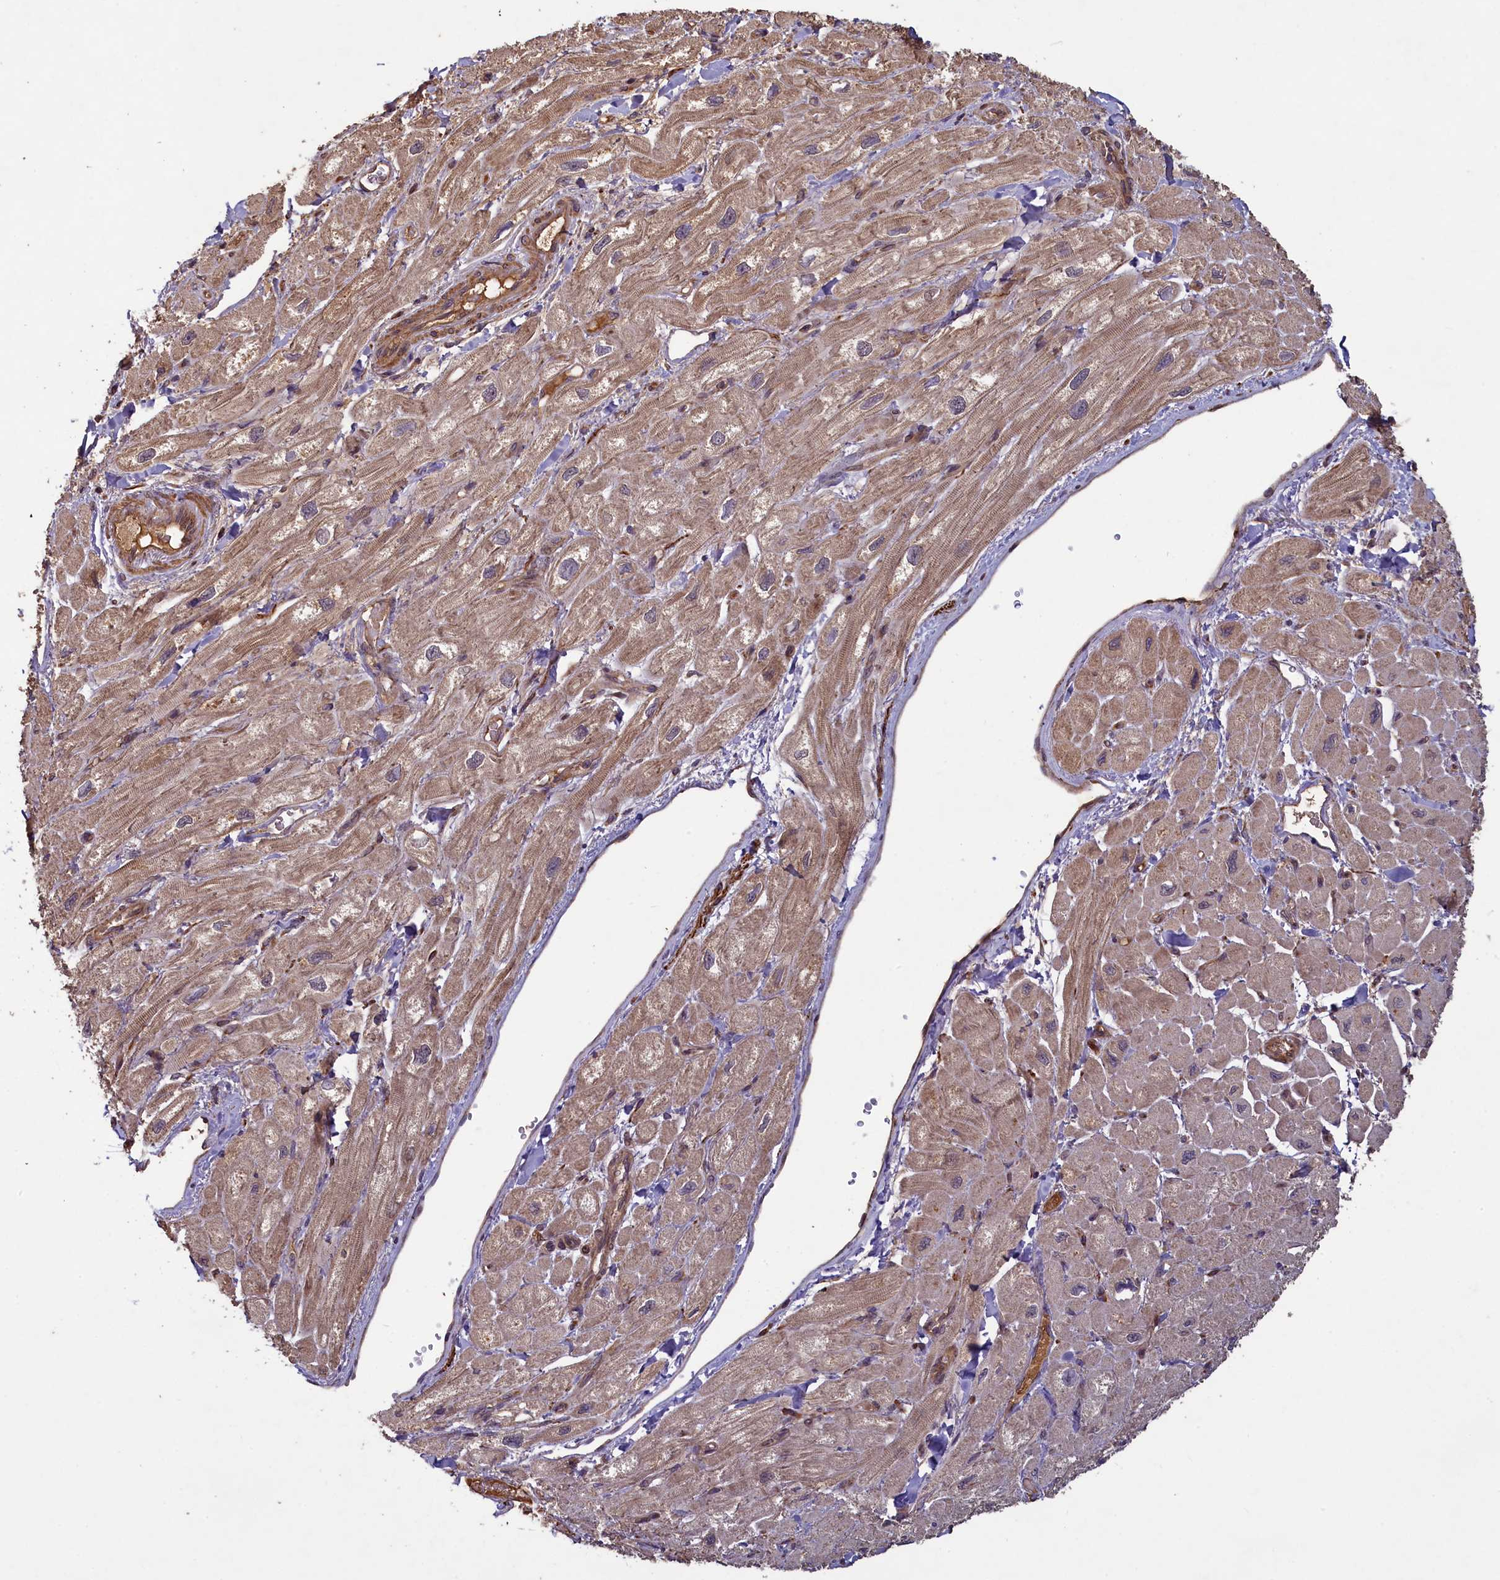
{"staining": {"intensity": "moderate", "quantity": ">75%", "location": "cytoplasmic/membranous"}, "tissue": "heart muscle", "cell_type": "Cardiomyocytes", "image_type": "normal", "snomed": [{"axis": "morphology", "description": "Normal tissue, NOS"}, {"axis": "topography", "description": "Heart"}], "caption": "Human heart muscle stained with a brown dye reveals moderate cytoplasmic/membranous positive staining in about >75% of cardiomyocytes.", "gene": "NUDT6", "patient": {"sex": "male", "age": 65}}